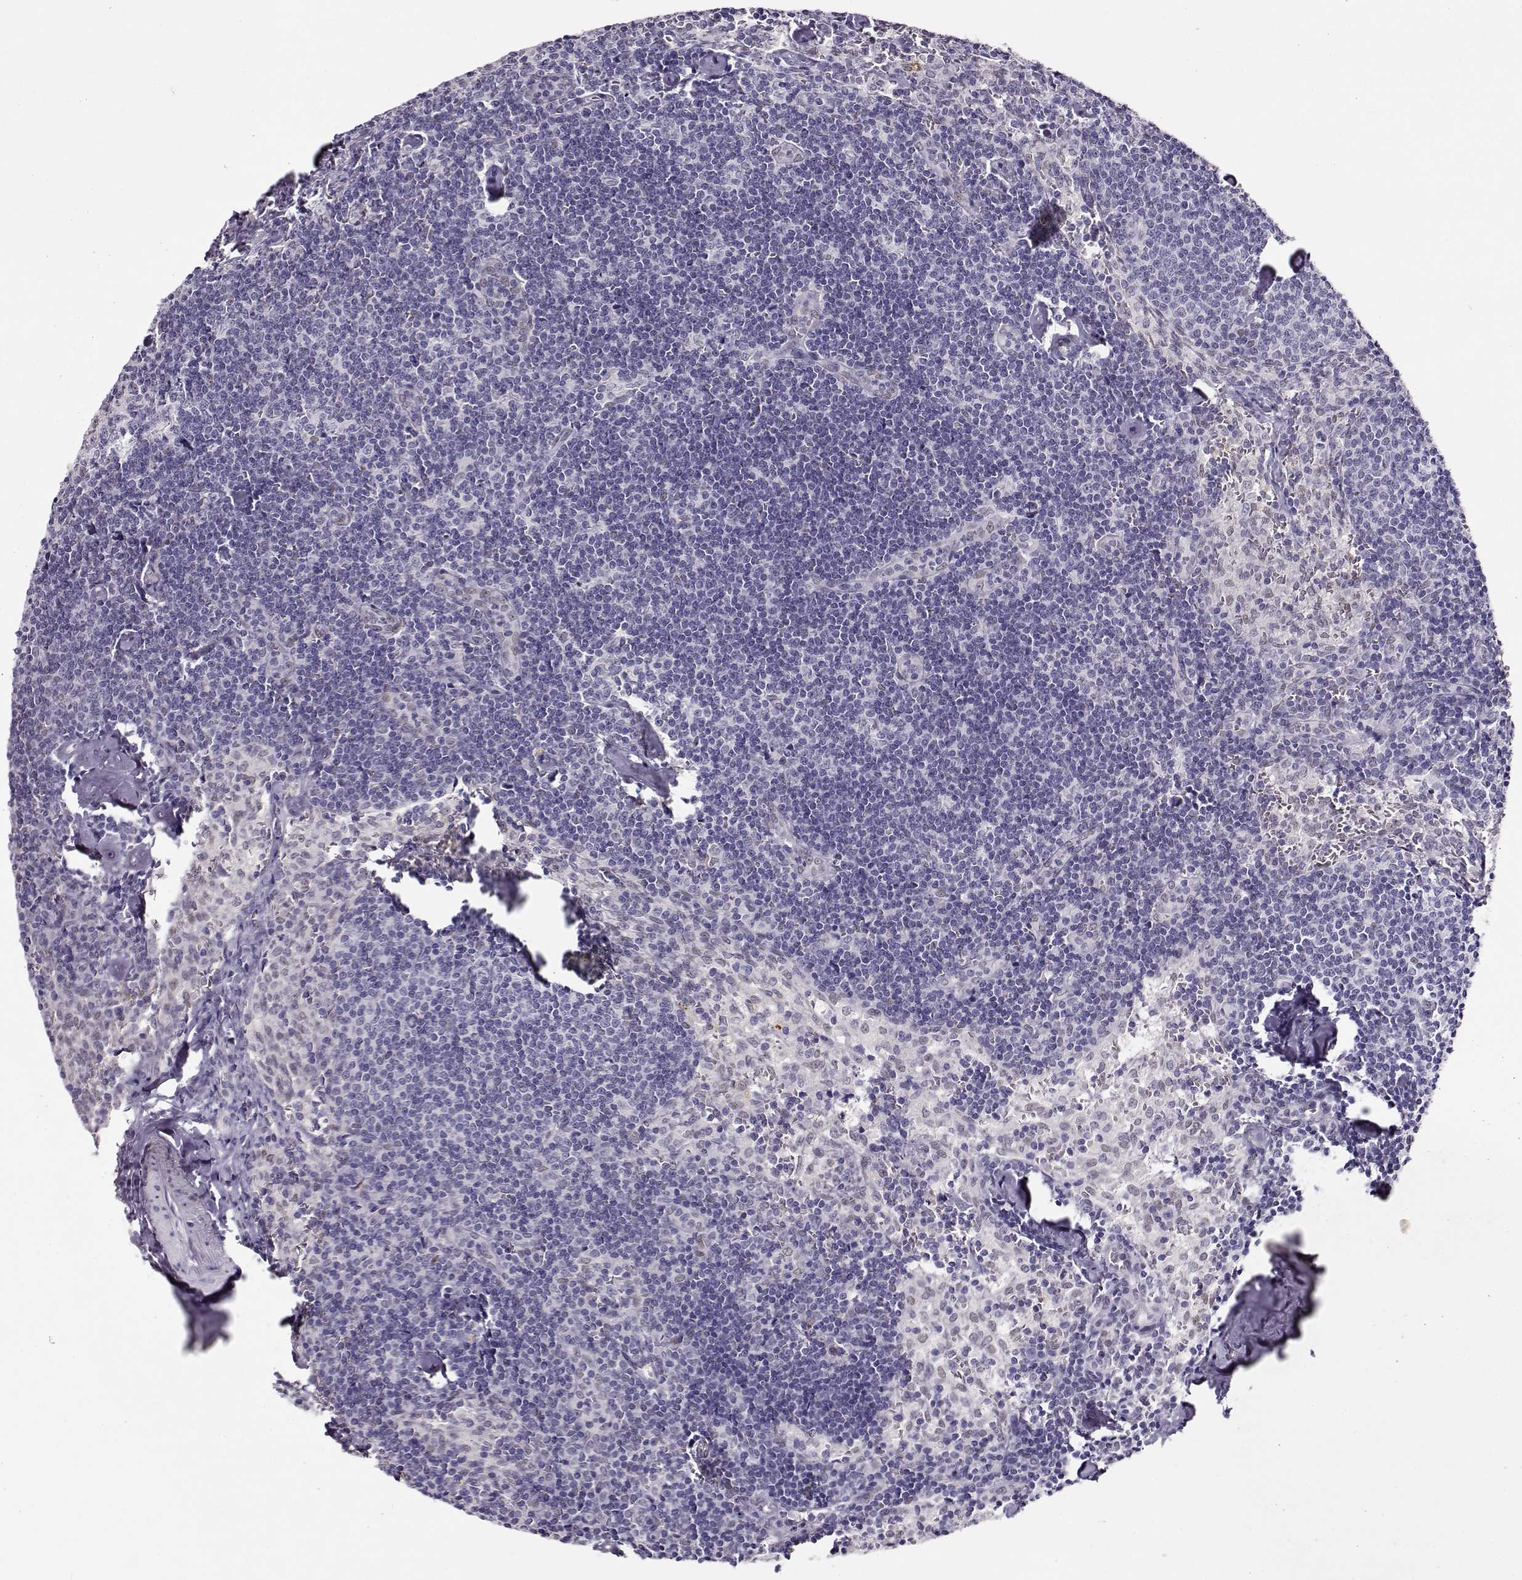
{"staining": {"intensity": "weak", "quantity": "<25%", "location": "nuclear"}, "tissue": "lymph node", "cell_type": "Non-germinal center cells", "image_type": "normal", "snomed": [{"axis": "morphology", "description": "Normal tissue, NOS"}, {"axis": "topography", "description": "Lymph node"}], "caption": "Lymph node was stained to show a protein in brown. There is no significant expression in non-germinal center cells. (Brightfield microscopy of DAB IHC at high magnification).", "gene": "POLI", "patient": {"sex": "female", "age": 50}}